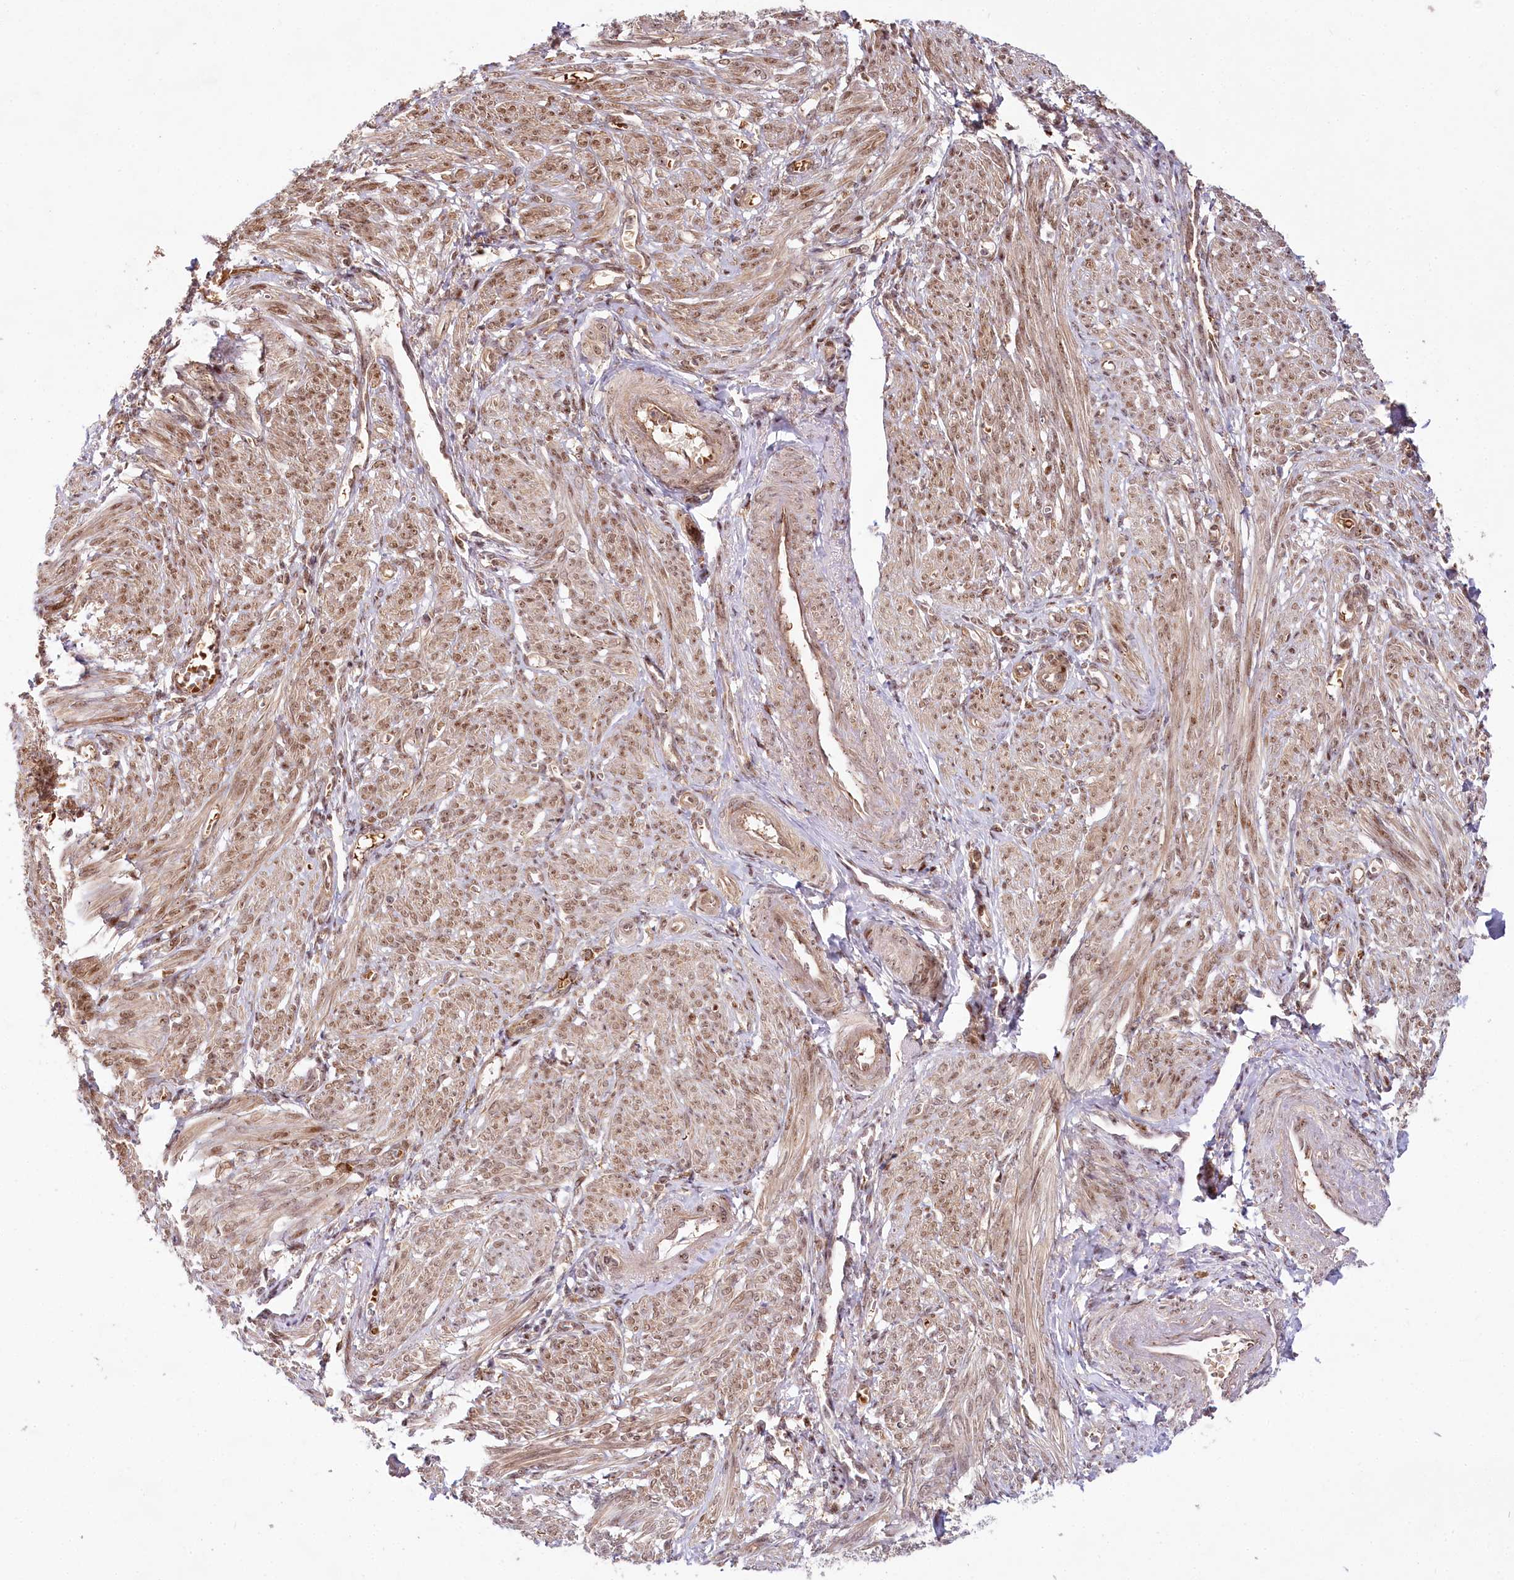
{"staining": {"intensity": "moderate", "quantity": "25%-75%", "location": "cytoplasmic/membranous,nuclear"}, "tissue": "smooth muscle", "cell_type": "Smooth muscle cells", "image_type": "normal", "snomed": [{"axis": "morphology", "description": "Normal tissue, NOS"}, {"axis": "topography", "description": "Smooth muscle"}], "caption": "Protein analysis of unremarkable smooth muscle shows moderate cytoplasmic/membranous,nuclear expression in about 25%-75% of smooth muscle cells. The protein is stained brown, and the nuclei are stained in blue (DAB IHC with brightfield microscopy, high magnification).", "gene": "TUBGCP2", "patient": {"sex": "female", "age": 39}}